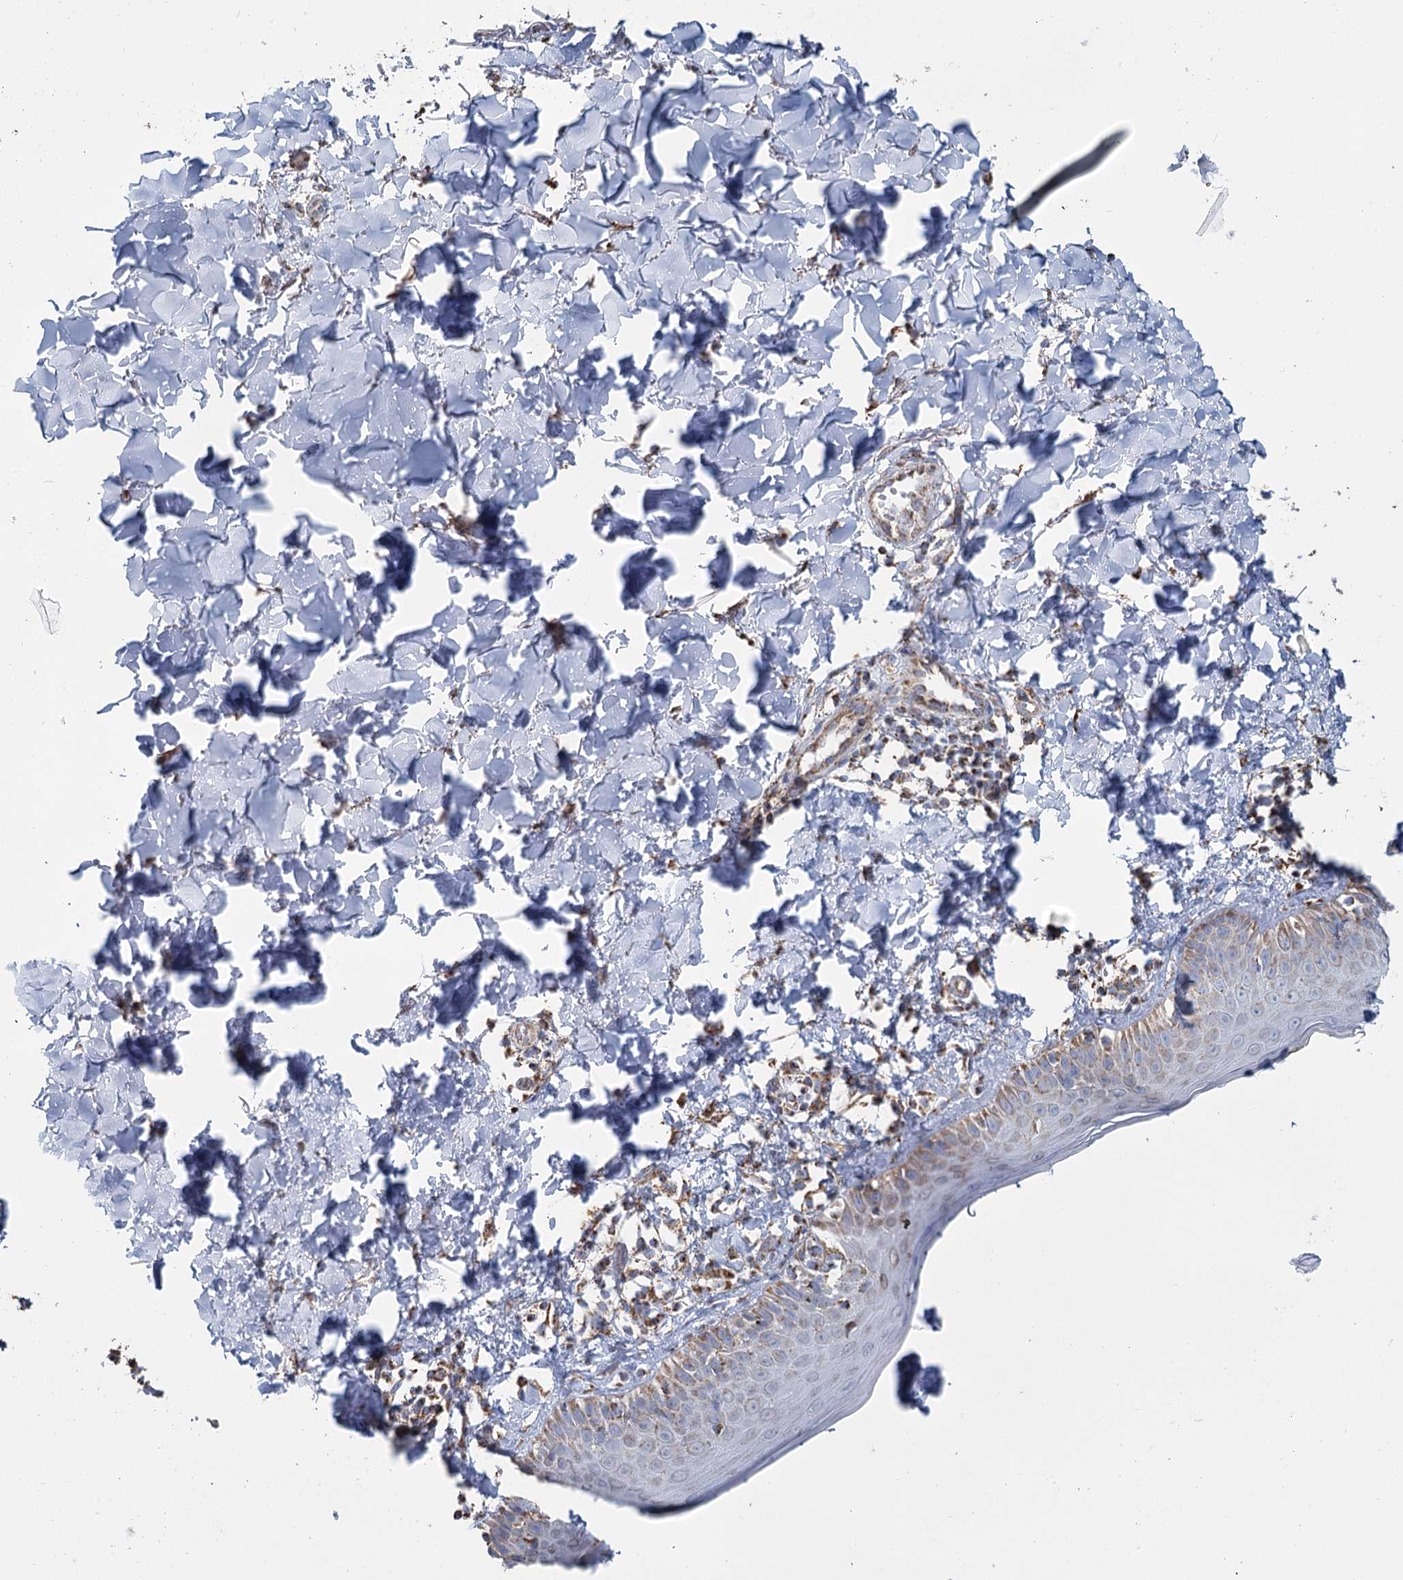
{"staining": {"intensity": "moderate", "quantity": ">75%", "location": "cytoplasmic/membranous"}, "tissue": "skin", "cell_type": "Fibroblasts", "image_type": "normal", "snomed": [{"axis": "morphology", "description": "Normal tissue, NOS"}, {"axis": "topography", "description": "Skin"}], "caption": "Fibroblasts demonstrate medium levels of moderate cytoplasmic/membranous positivity in about >75% of cells in normal skin.", "gene": "MRPL44", "patient": {"sex": "male", "age": 52}}